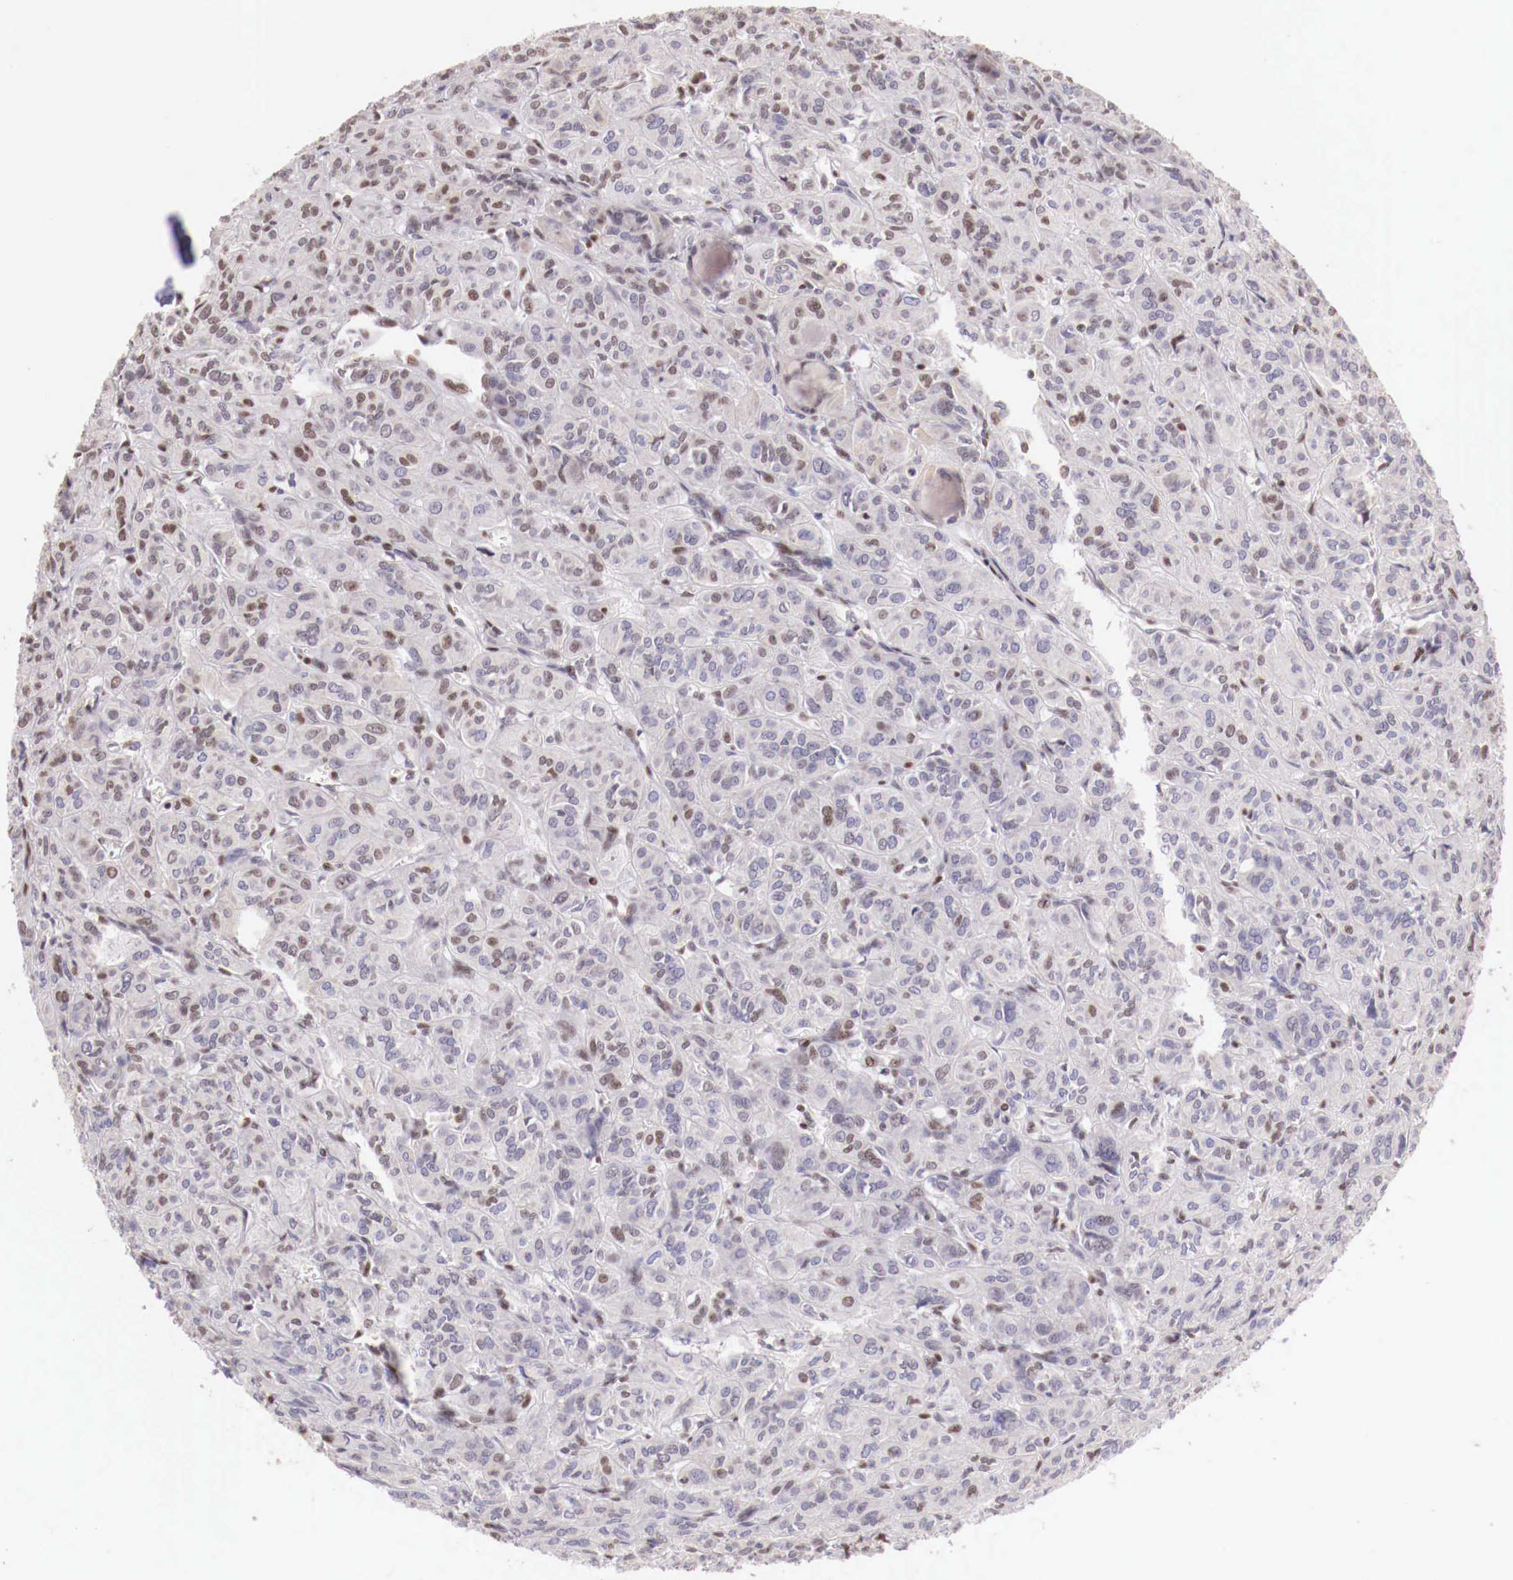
{"staining": {"intensity": "weak", "quantity": "<25%", "location": "nuclear"}, "tissue": "thyroid cancer", "cell_type": "Tumor cells", "image_type": "cancer", "snomed": [{"axis": "morphology", "description": "Follicular adenoma carcinoma, NOS"}, {"axis": "topography", "description": "Thyroid gland"}], "caption": "Immunohistochemistry histopathology image of human follicular adenoma carcinoma (thyroid) stained for a protein (brown), which exhibits no staining in tumor cells.", "gene": "SP1", "patient": {"sex": "female", "age": 71}}